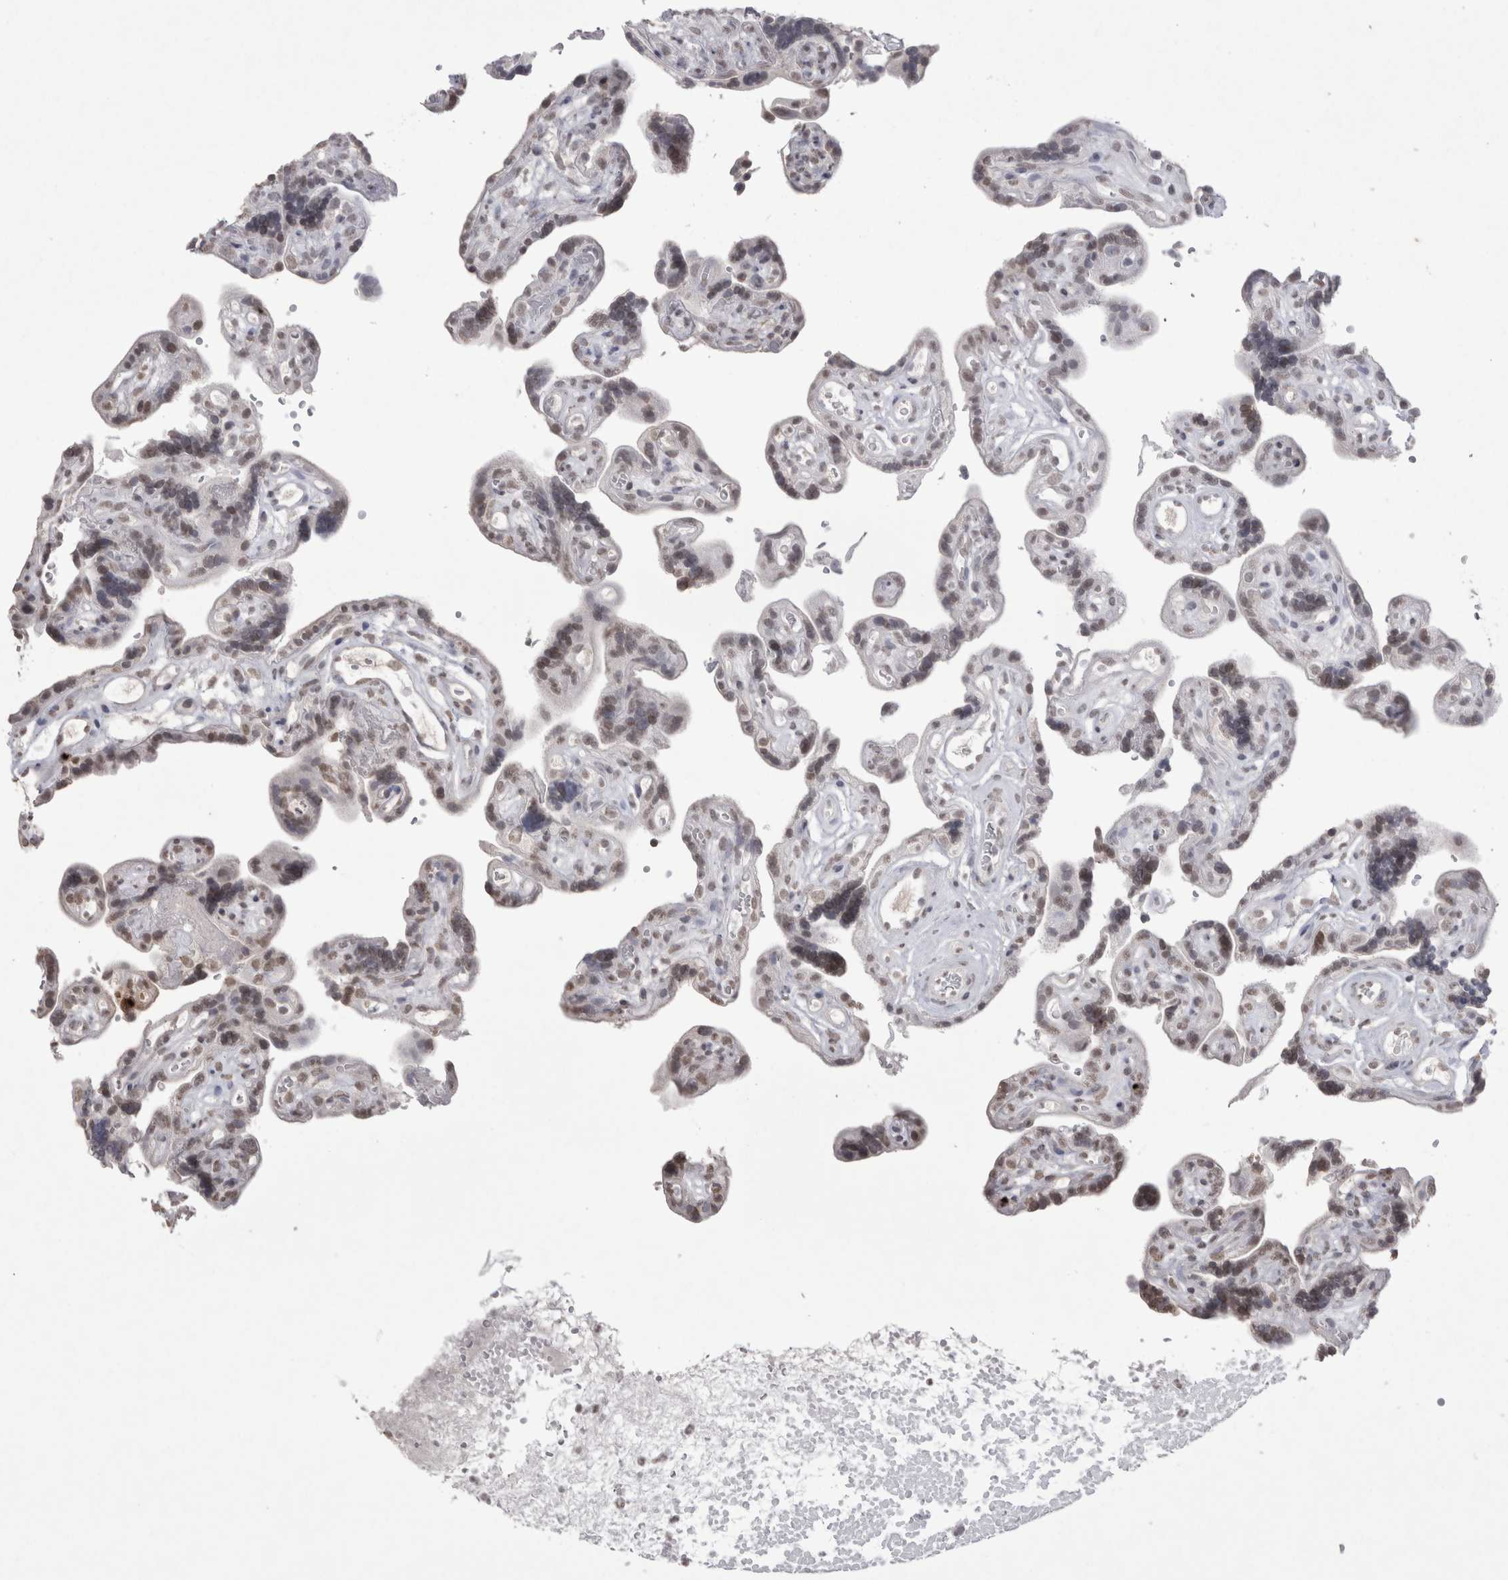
{"staining": {"intensity": "moderate", "quantity": ">75%", "location": "nuclear"}, "tissue": "placenta", "cell_type": "Decidual cells", "image_type": "normal", "snomed": [{"axis": "morphology", "description": "Normal tissue, NOS"}, {"axis": "topography", "description": "Placenta"}], "caption": "About >75% of decidual cells in benign placenta demonstrate moderate nuclear protein positivity as visualized by brown immunohistochemical staining.", "gene": "DDX4", "patient": {"sex": "female", "age": 30}}